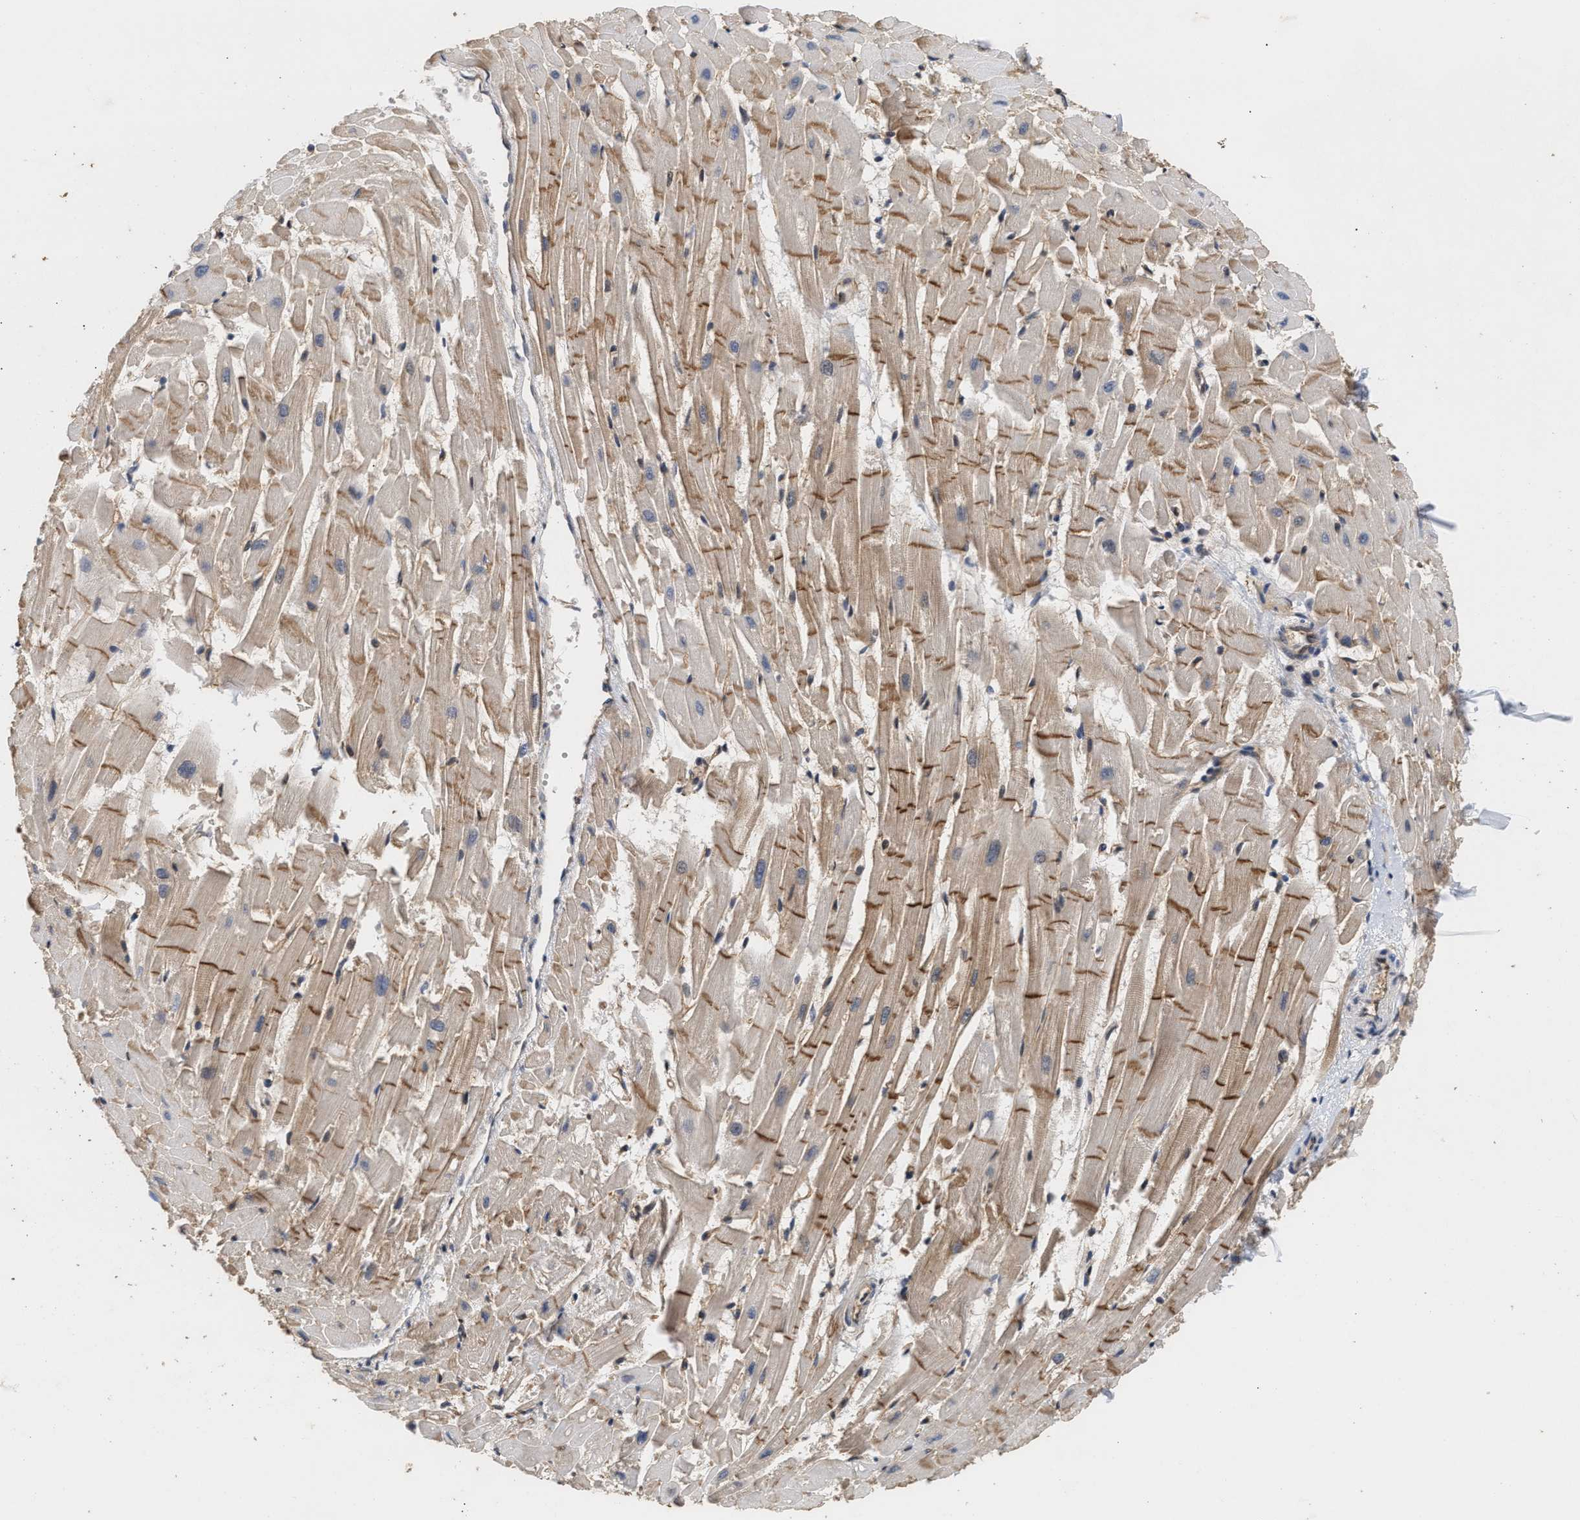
{"staining": {"intensity": "moderate", "quantity": ">75%", "location": "cytoplasmic/membranous"}, "tissue": "heart muscle", "cell_type": "Cardiomyocytes", "image_type": "normal", "snomed": [{"axis": "morphology", "description": "Normal tissue, NOS"}, {"axis": "topography", "description": "Heart"}], "caption": "An immunohistochemistry (IHC) histopathology image of benign tissue is shown. Protein staining in brown shows moderate cytoplasmic/membranous positivity in heart muscle within cardiomyocytes.", "gene": "ABHD5", "patient": {"sex": "female", "age": 19}}